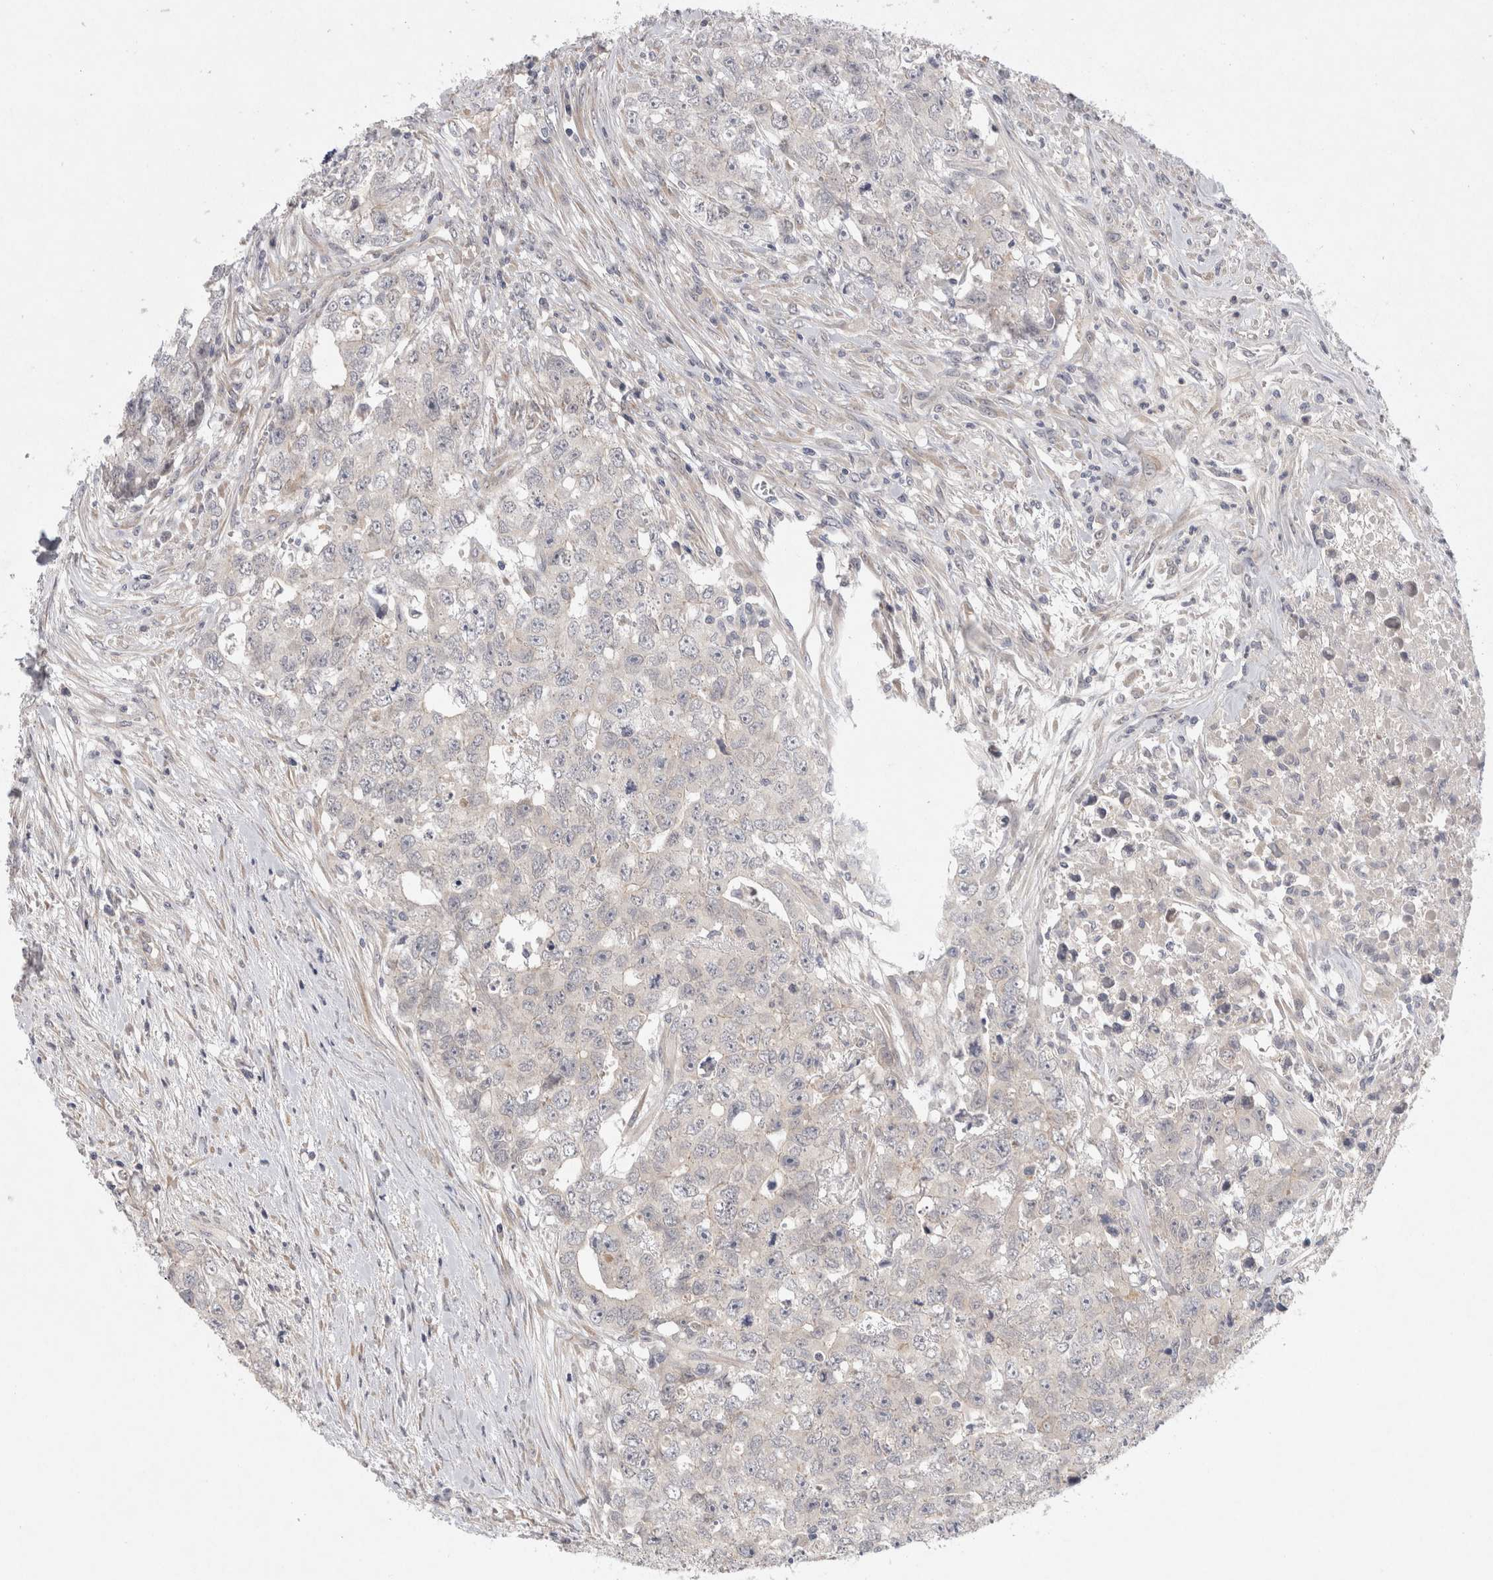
{"staining": {"intensity": "negative", "quantity": "none", "location": "none"}, "tissue": "testis cancer", "cell_type": "Tumor cells", "image_type": "cancer", "snomed": [{"axis": "morphology", "description": "Carcinoma, Embryonal, NOS"}, {"axis": "topography", "description": "Testis"}], "caption": "Micrograph shows no significant protein expression in tumor cells of testis embryonal carcinoma.", "gene": "BZW2", "patient": {"sex": "male", "age": 28}}